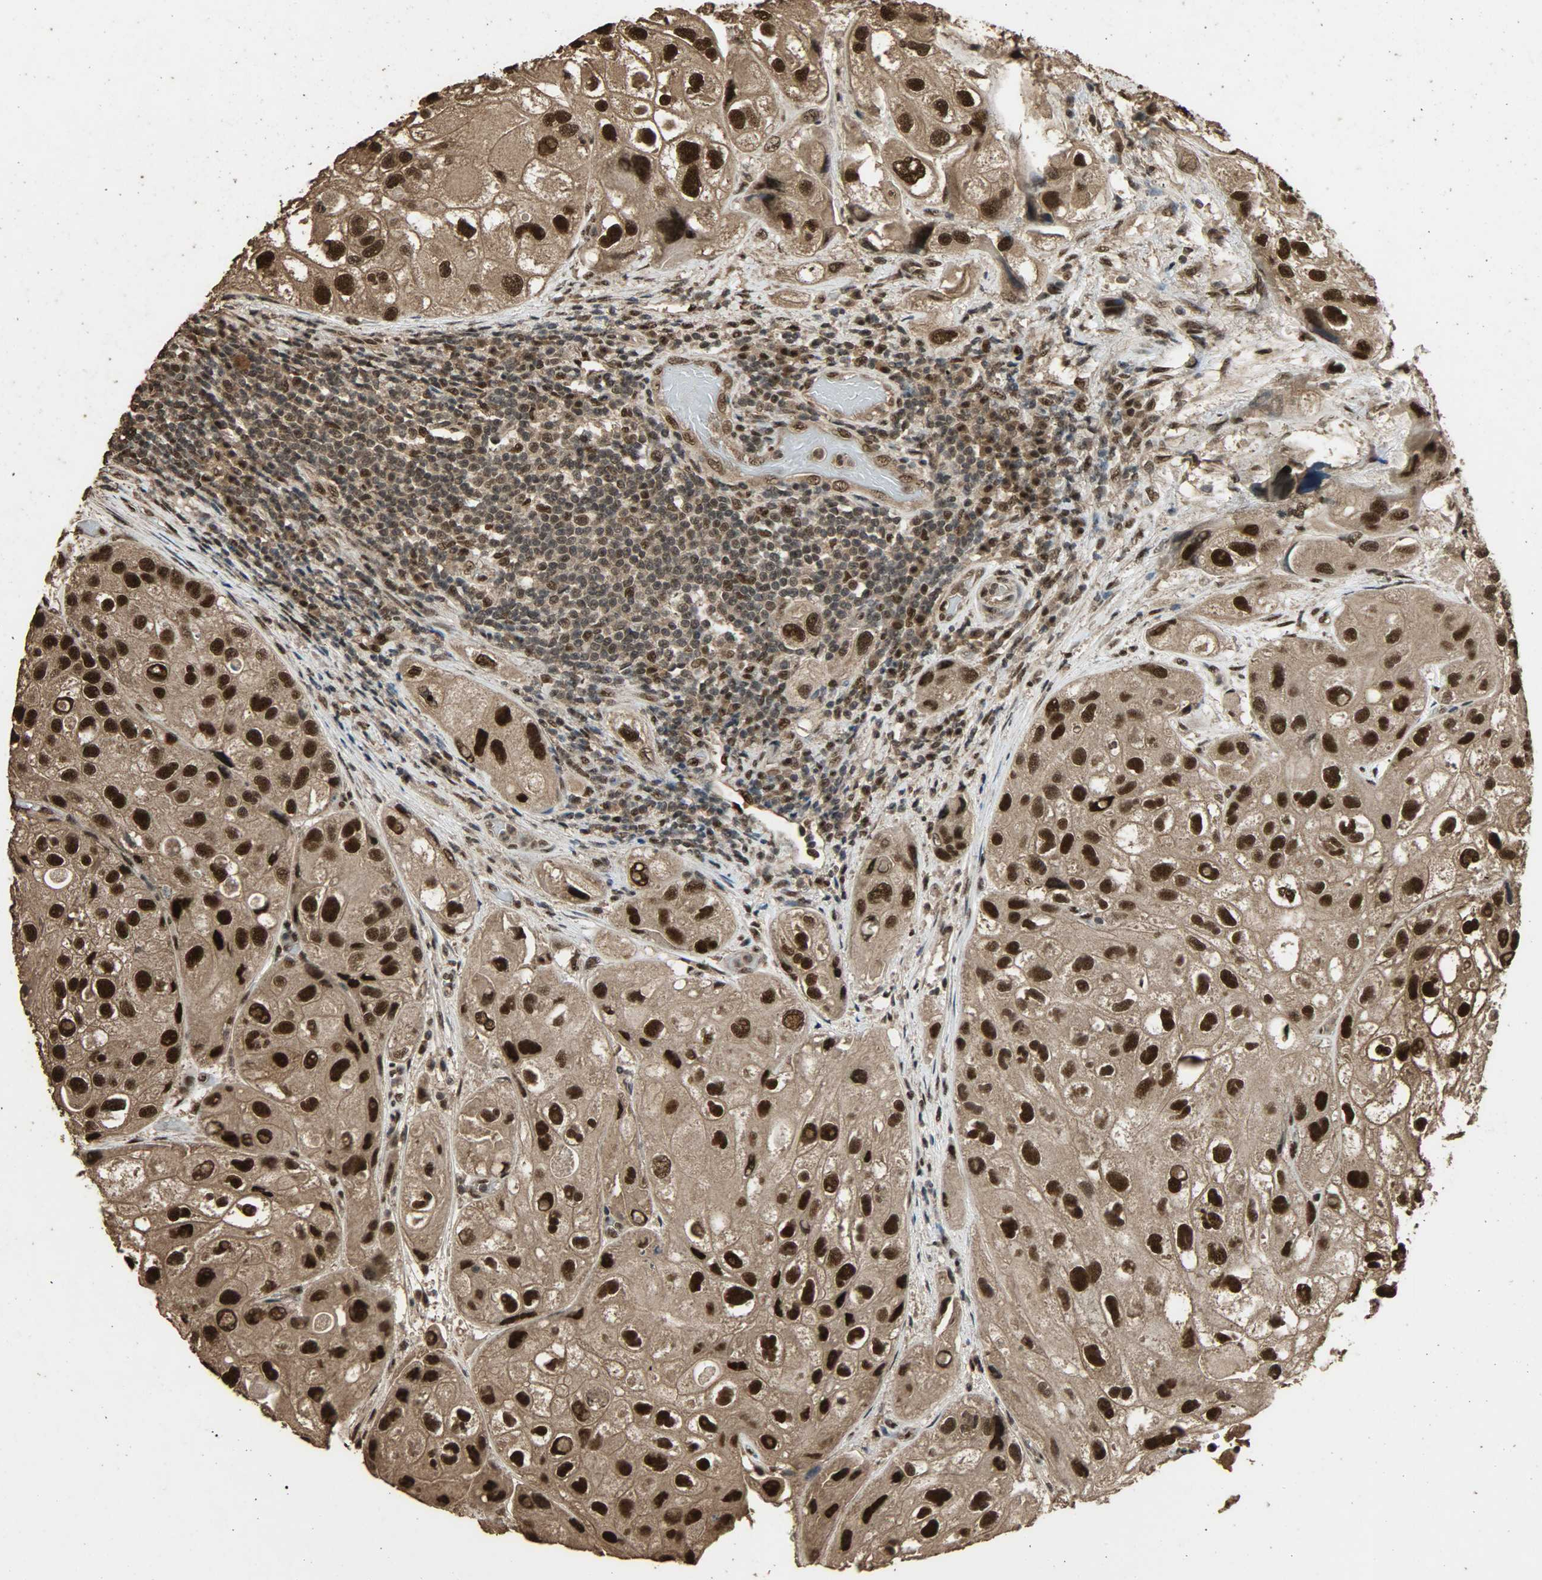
{"staining": {"intensity": "strong", "quantity": ">75%", "location": "cytoplasmic/membranous,nuclear"}, "tissue": "urothelial cancer", "cell_type": "Tumor cells", "image_type": "cancer", "snomed": [{"axis": "morphology", "description": "Urothelial carcinoma, High grade"}, {"axis": "topography", "description": "Urinary bladder"}], "caption": "Tumor cells exhibit strong cytoplasmic/membranous and nuclear positivity in approximately >75% of cells in urothelial cancer. (brown staining indicates protein expression, while blue staining denotes nuclei).", "gene": "CCNT2", "patient": {"sex": "female", "age": 64}}